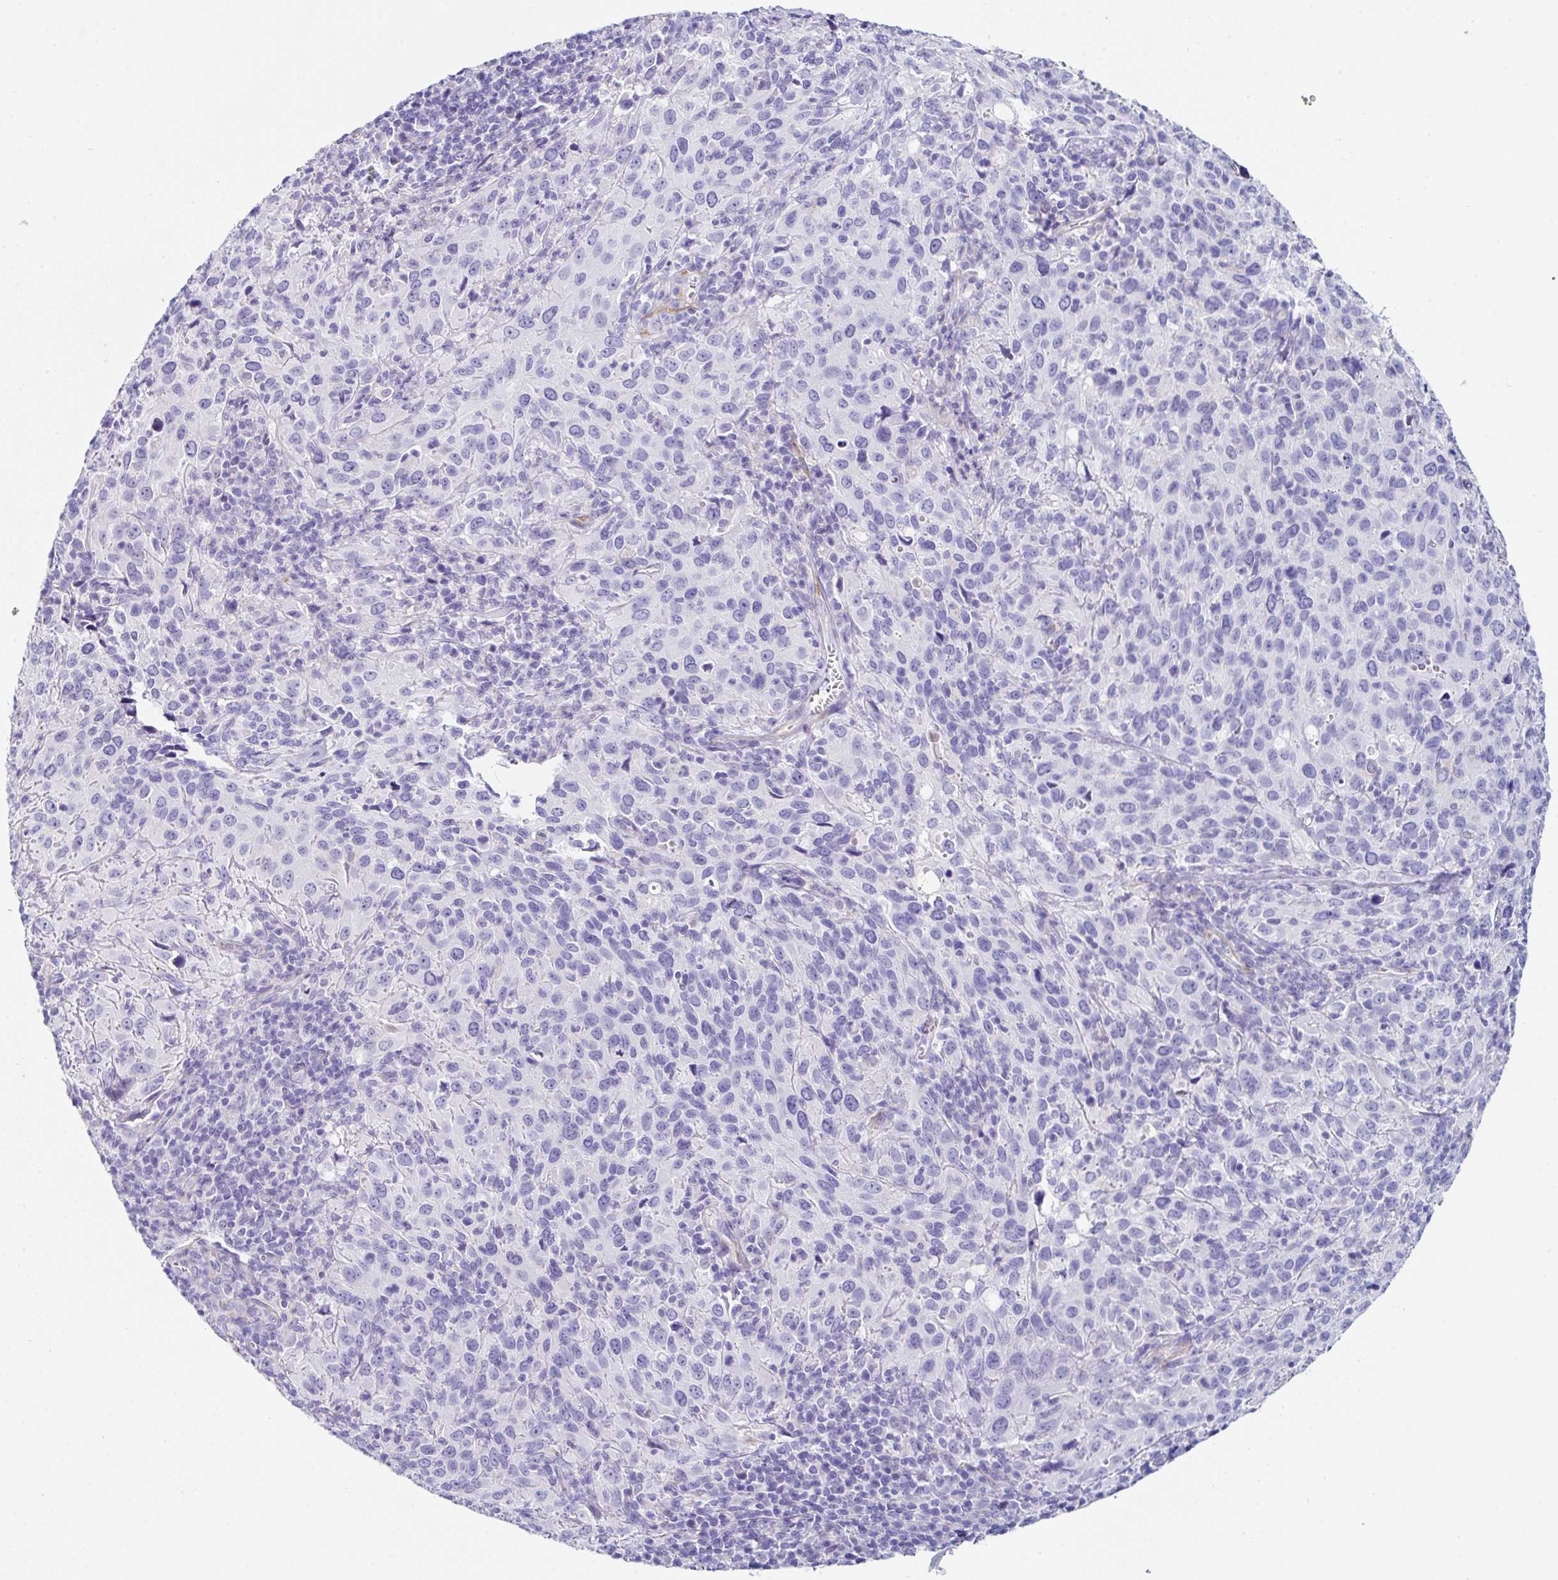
{"staining": {"intensity": "negative", "quantity": "none", "location": "none"}, "tissue": "cervical cancer", "cell_type": "Tumor cells", "image_type": "cancer", "snomed": [{"axis": "morphology", "description": "Squamous cell carcinoma, NOS"}, {"axis": "topography", "description": "Cervix"}], "caption": "The histopathology image reveals no significant positivity in tumor cells of cervical cancer. Nuclei are stained in blue.", "gene": "TMPRSS11E", "patient": {"sex": "female", "age": 51}}